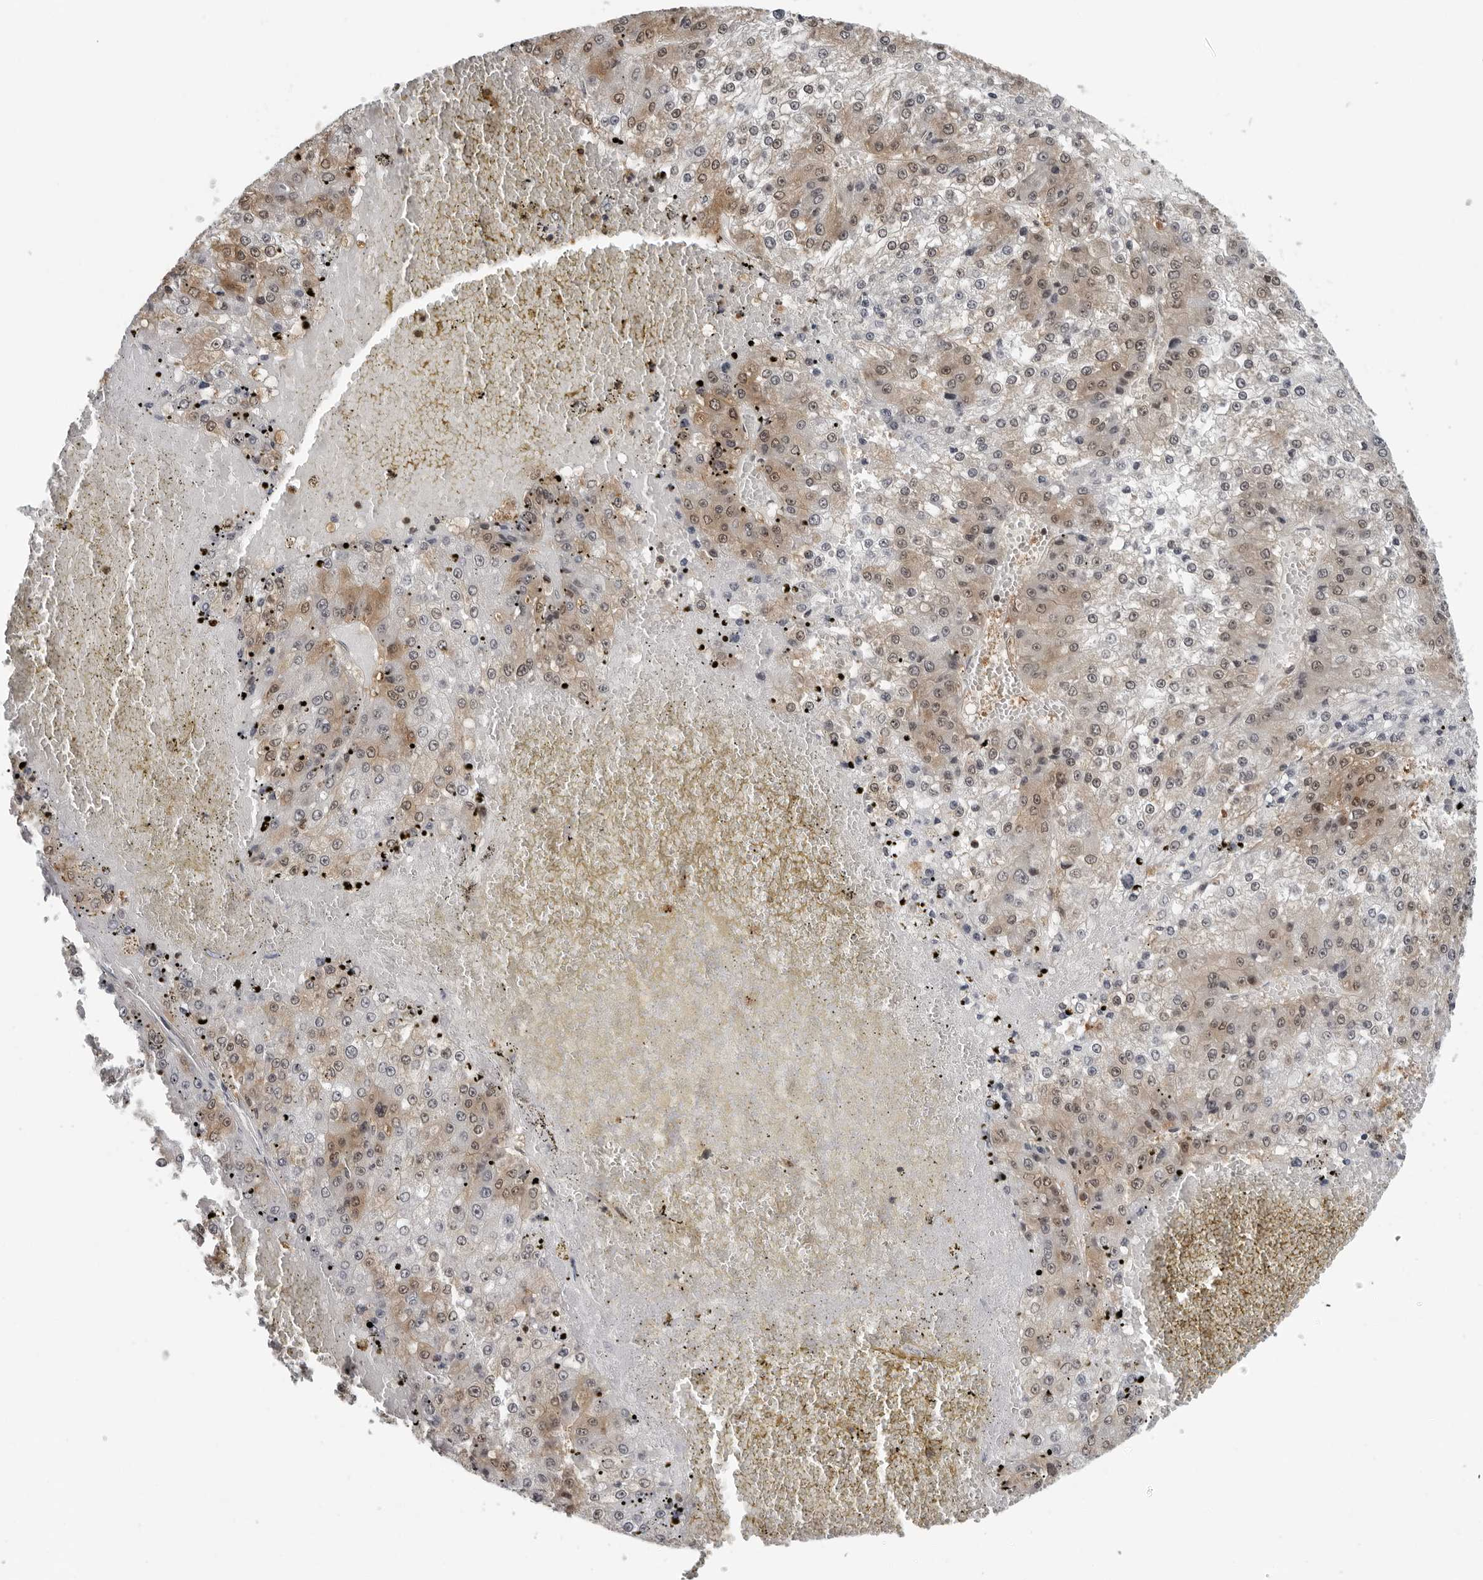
{"staining": {"intensity": "weak", "quantity": ">75%", "location": "cytoplasmic/membranous,nuclear"}, "tissue": "liver cancer", "cell_type": "Tumor cells", "image_type": "cancer", "snomed": [{"axis": "morphology", "description": "Carcinoma, Hepatocellular, NOS"}, {"axis": "topography", "description": "Liver"}], "caption": "Immunohistochemistry image of neoplastic tissue: liver cancer stained using immunohistochemistry (IHC) displays low levels of weak protein expression localized specifically in the cytoplasmic/membranous and nuclear of tumor cells, appearing as a cytoplasmic/membranous and nuclear brown color.", "gene": "HSPH1", "patient": {"sex": "female", "age": 73}}